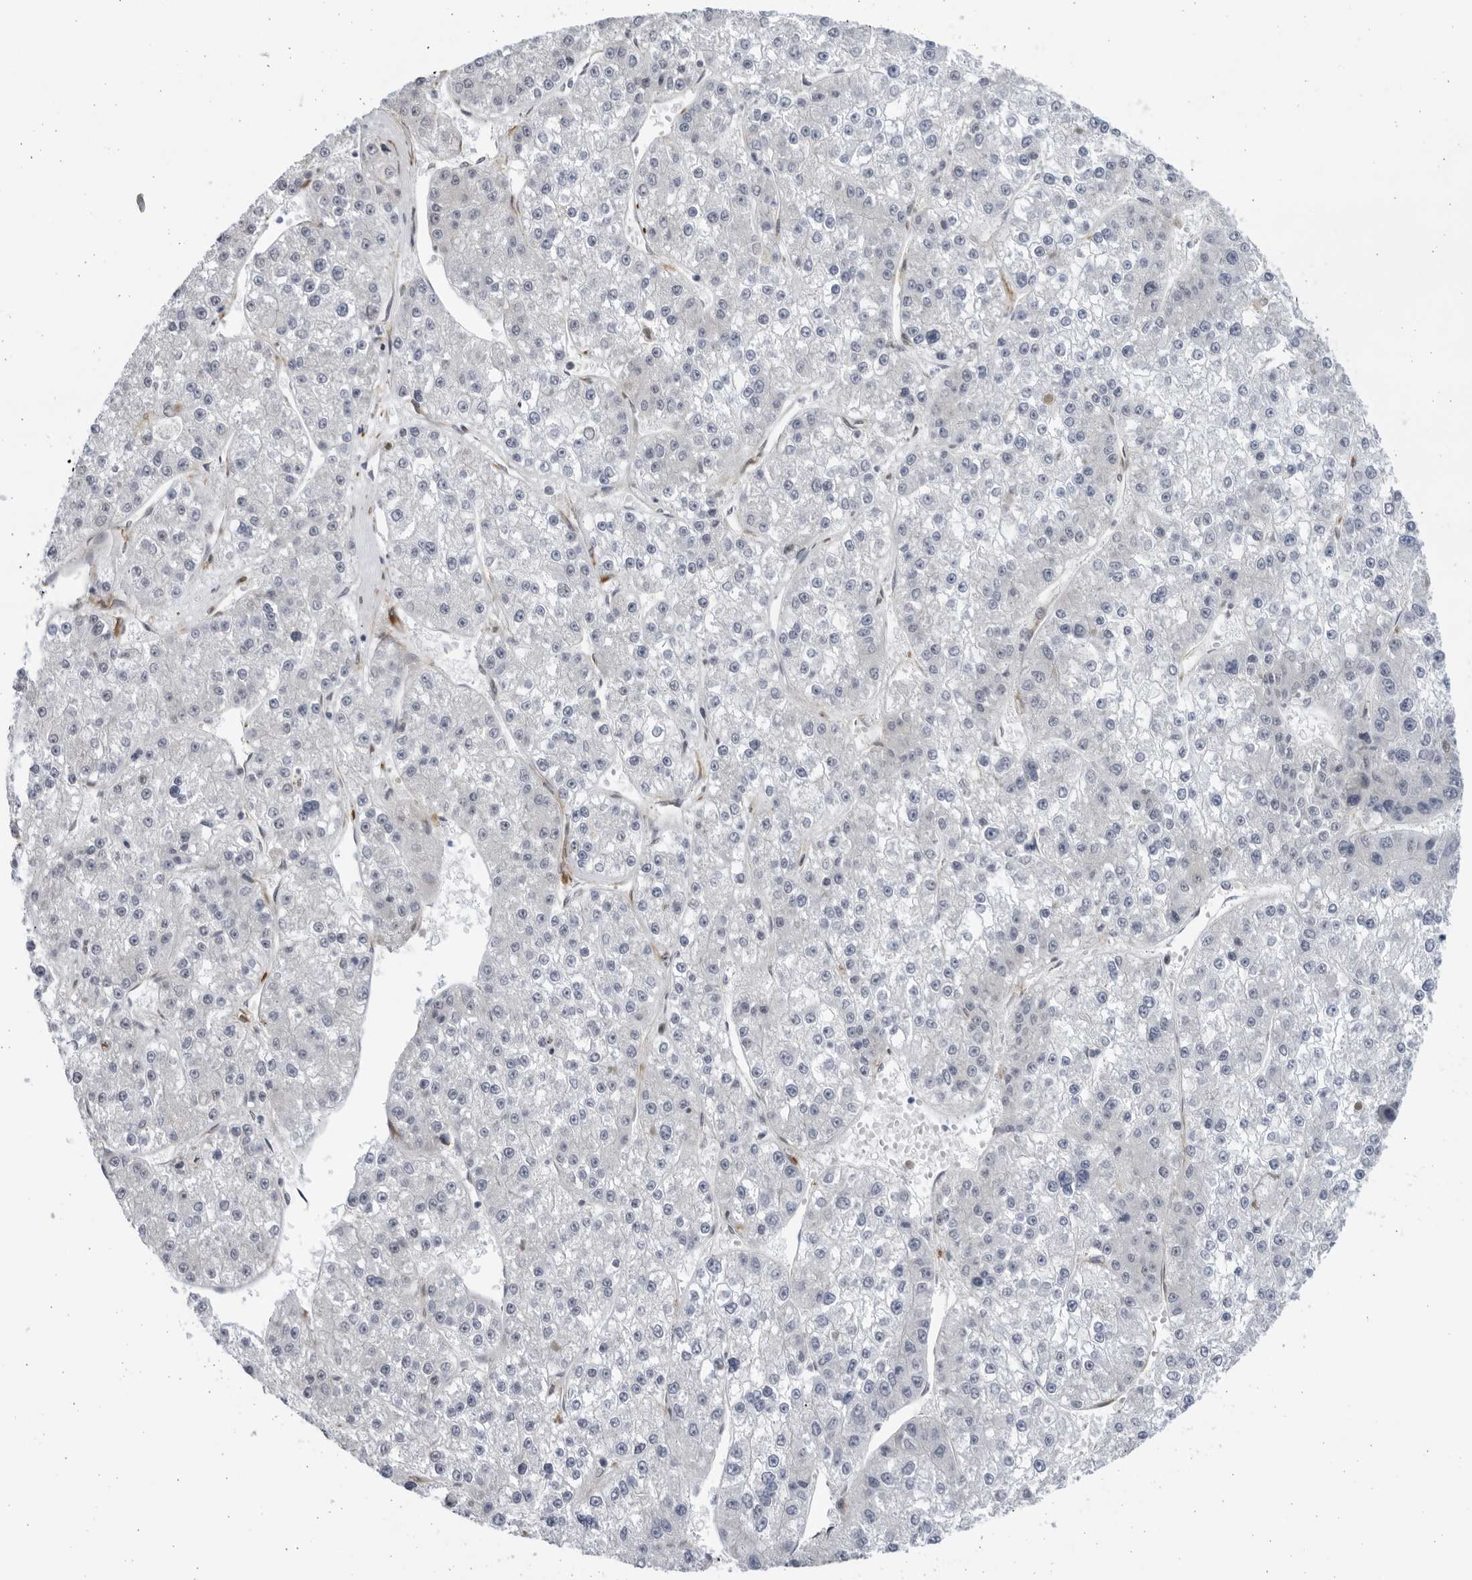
{"staining": {"intensity": "negative", "quantity": "none", "location": "none"}, "tissue": "liver cancer", "cell_type": "Tumor cells", "image_type": "cancer", "snomed": [{"axis": "morphology", "description": "Carcinoma, Hepatocellular, NOS"}, {"axis": "topography", "description": "Liver"}], "caption": "Immunohistochemistry (IHC) of human liver hepatocellular carcinoma shows no positivity in tumor cells.", "gene": "BMP2K", "patient": {"sex": "female", "age": 73}}